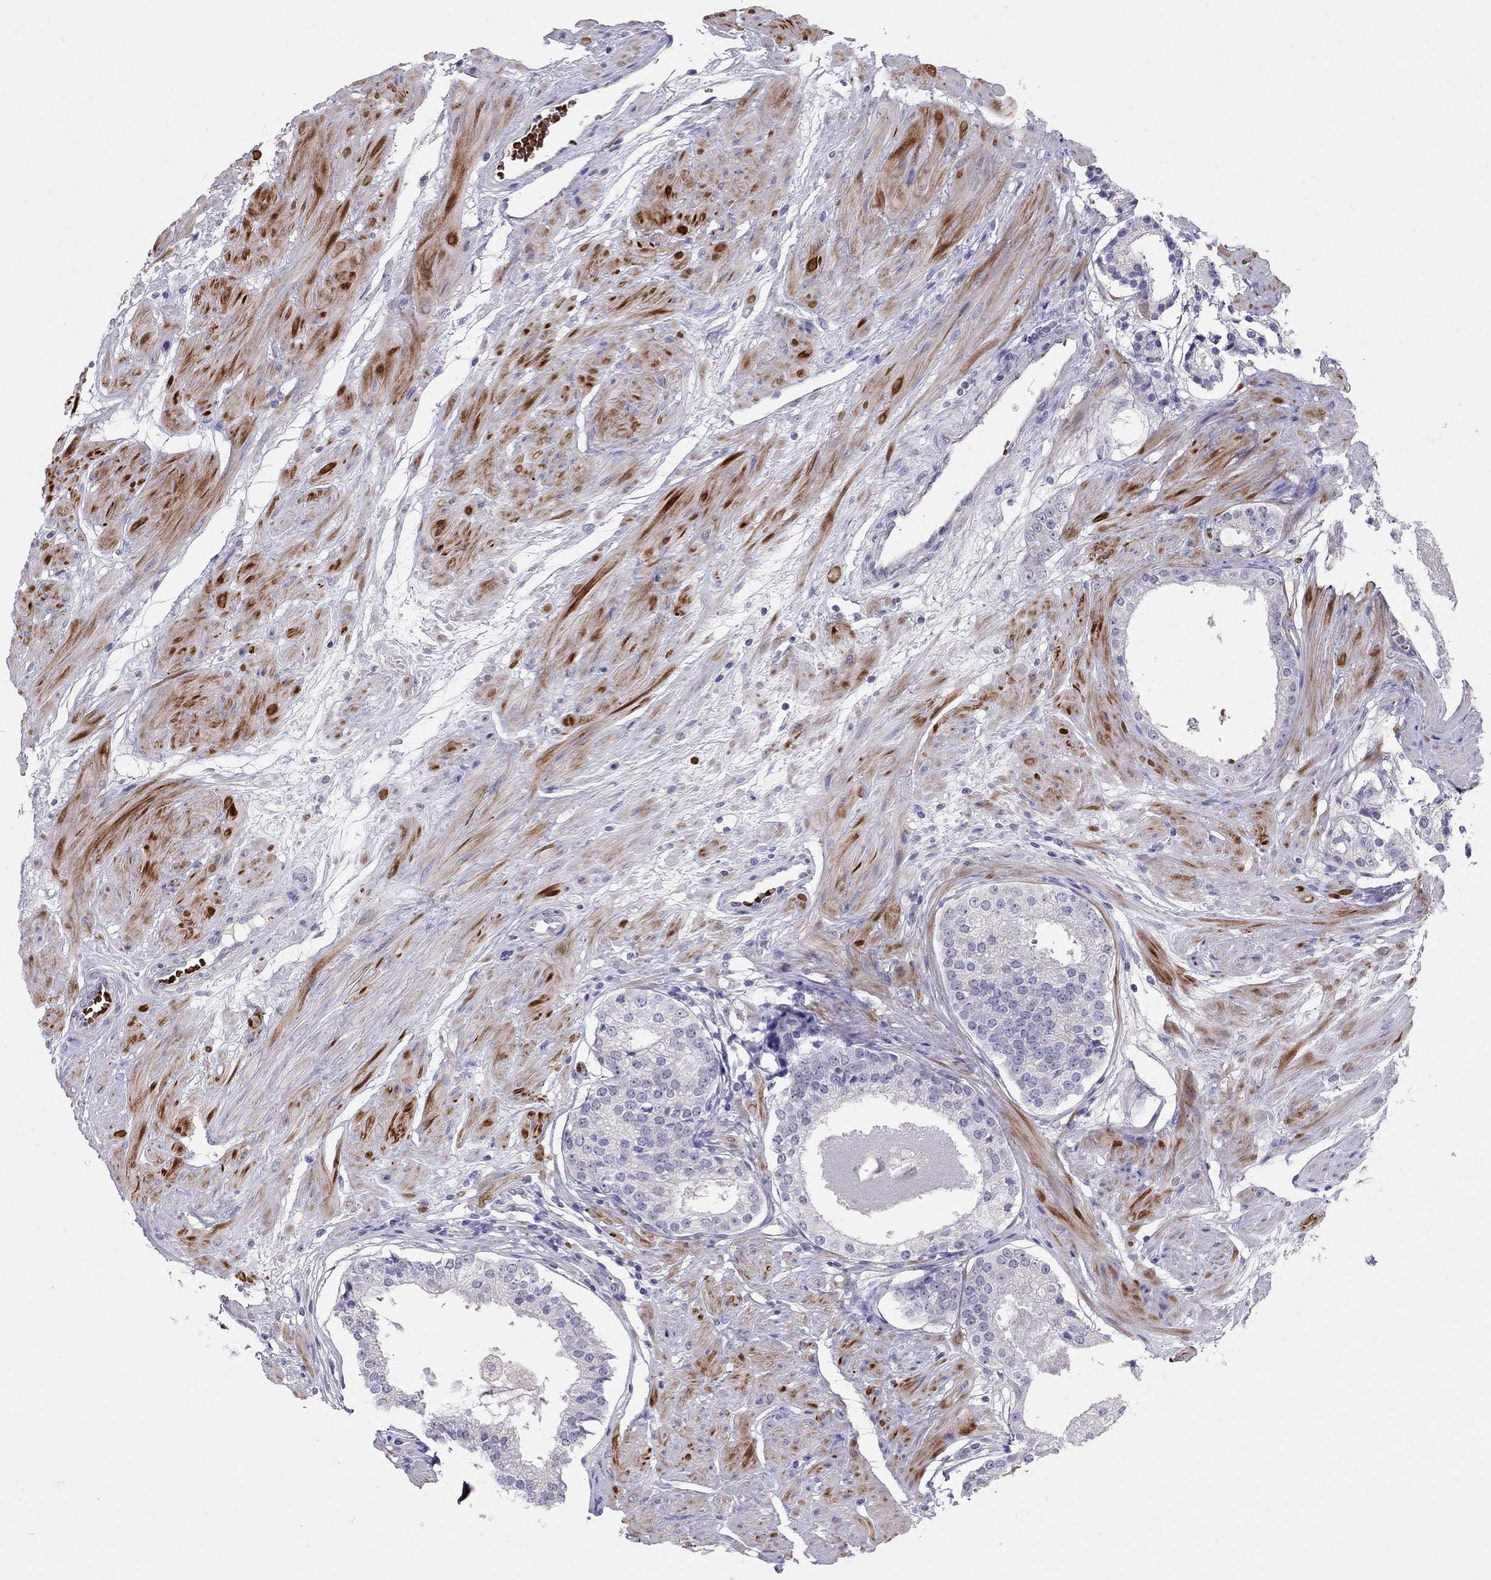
{"staining": {"intensity": "negative", "quantity": "none", "location": "none"}, "tissue": "prostate cancer", "cell_type": "Tumor cells", "image_type": "cancer", "snomed": [{"axis": "morphology", "description": "Adenocarcinoma, Low grade"}, {"axis": "topography", "description": "Prostate"}], "caption": "A photomicrograph of human low-grade adenocarcinoma (prostate) is negative for staining in tumor cells.", "gene": "FRMD1", "patient": {"sex": "male", "age": 60}}